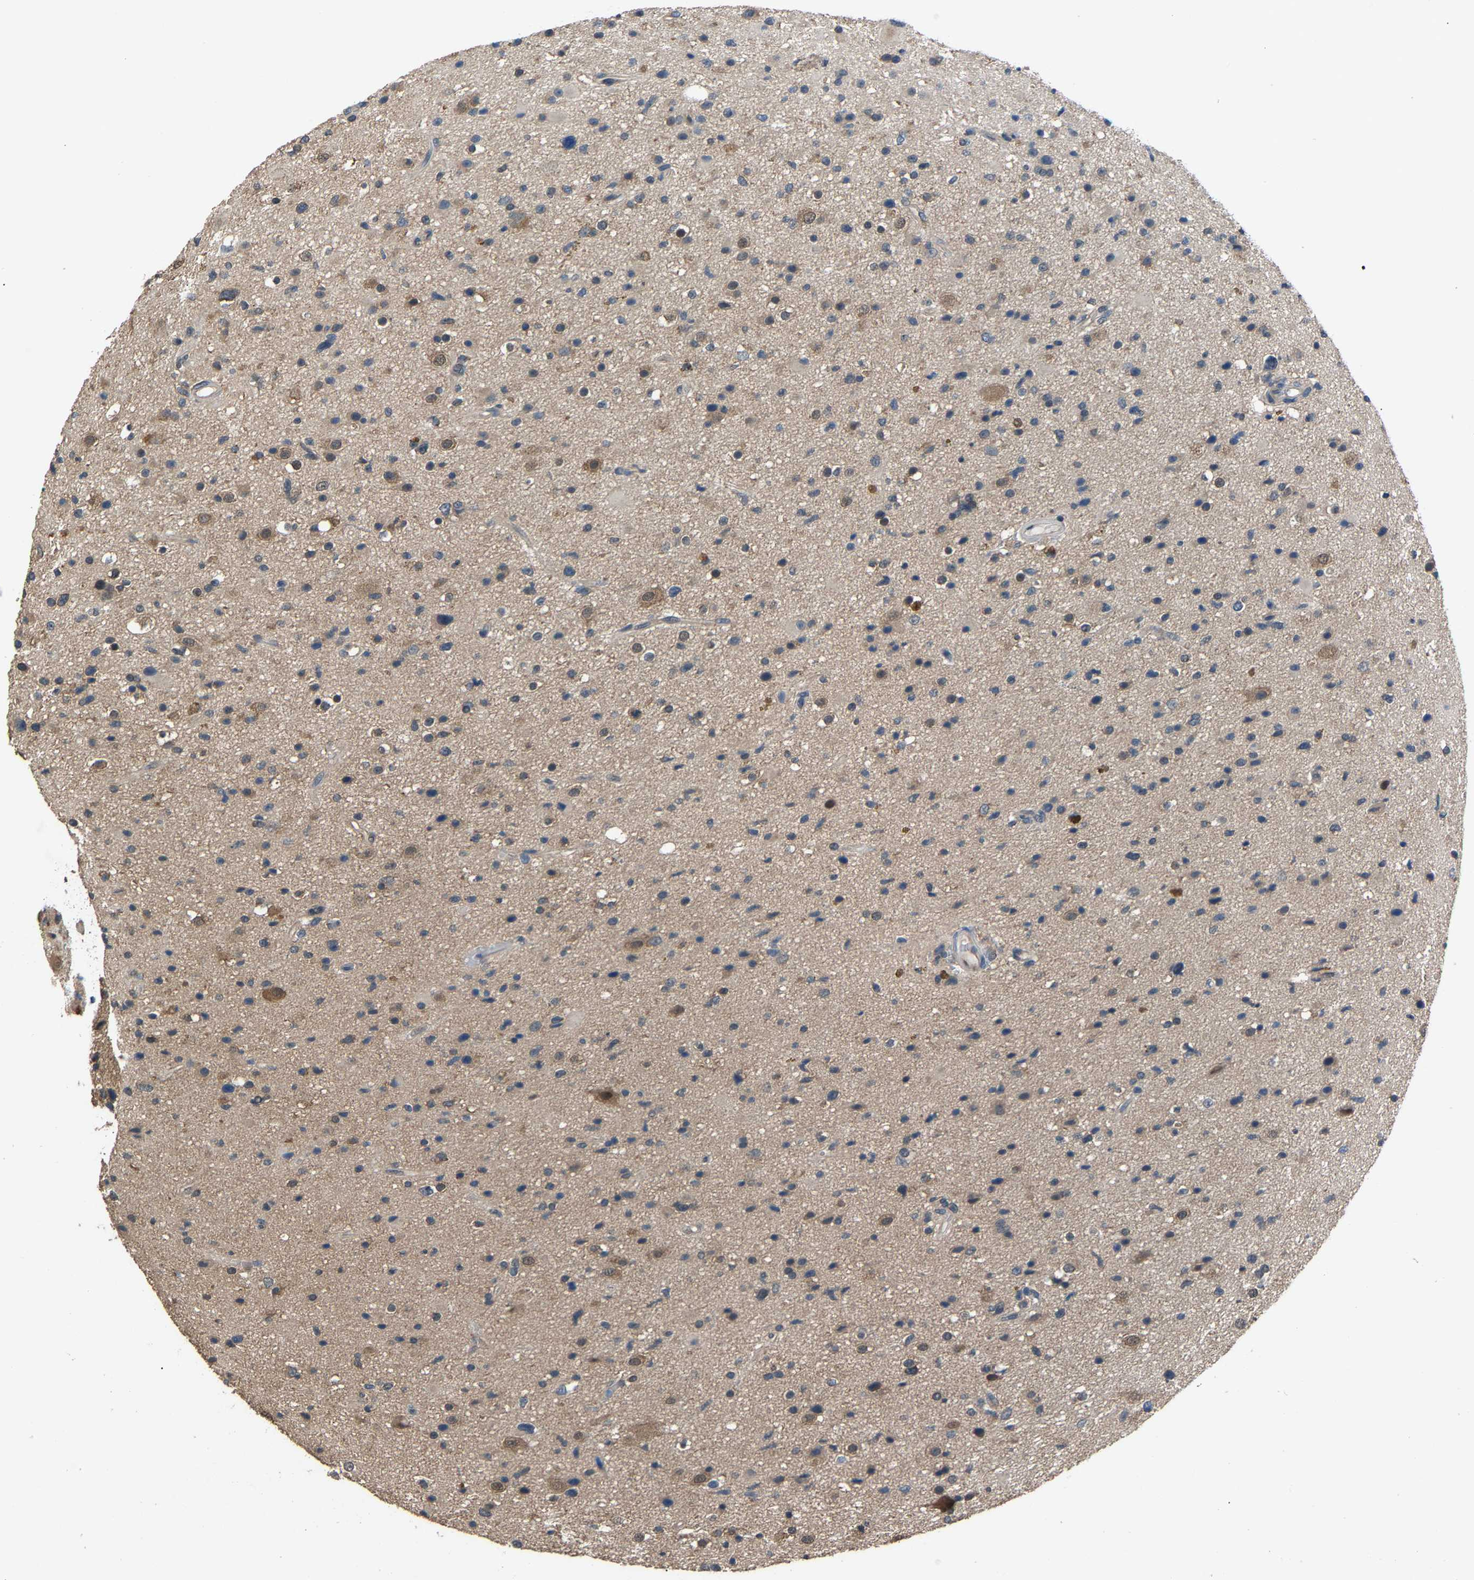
{"staining": {"intensity": "weak", "quantity": "<25%", "location": "cytoplasmic/membranous"}, "tissue": "glioma", "cell_type": "Tumor cells", "image_type": "cancer", "snomed": [{"axis": "morphology", "description": "Glioma, malignant, High grade"}, {"axis": "topography", "description": "Brain"}], "caption": "Human malignant glioma (high-grade) stained for a protein using IHC displays no expression in tumor cells.", "gene": "ABCC9", "patient": {"sex": "male", "age": 33}}